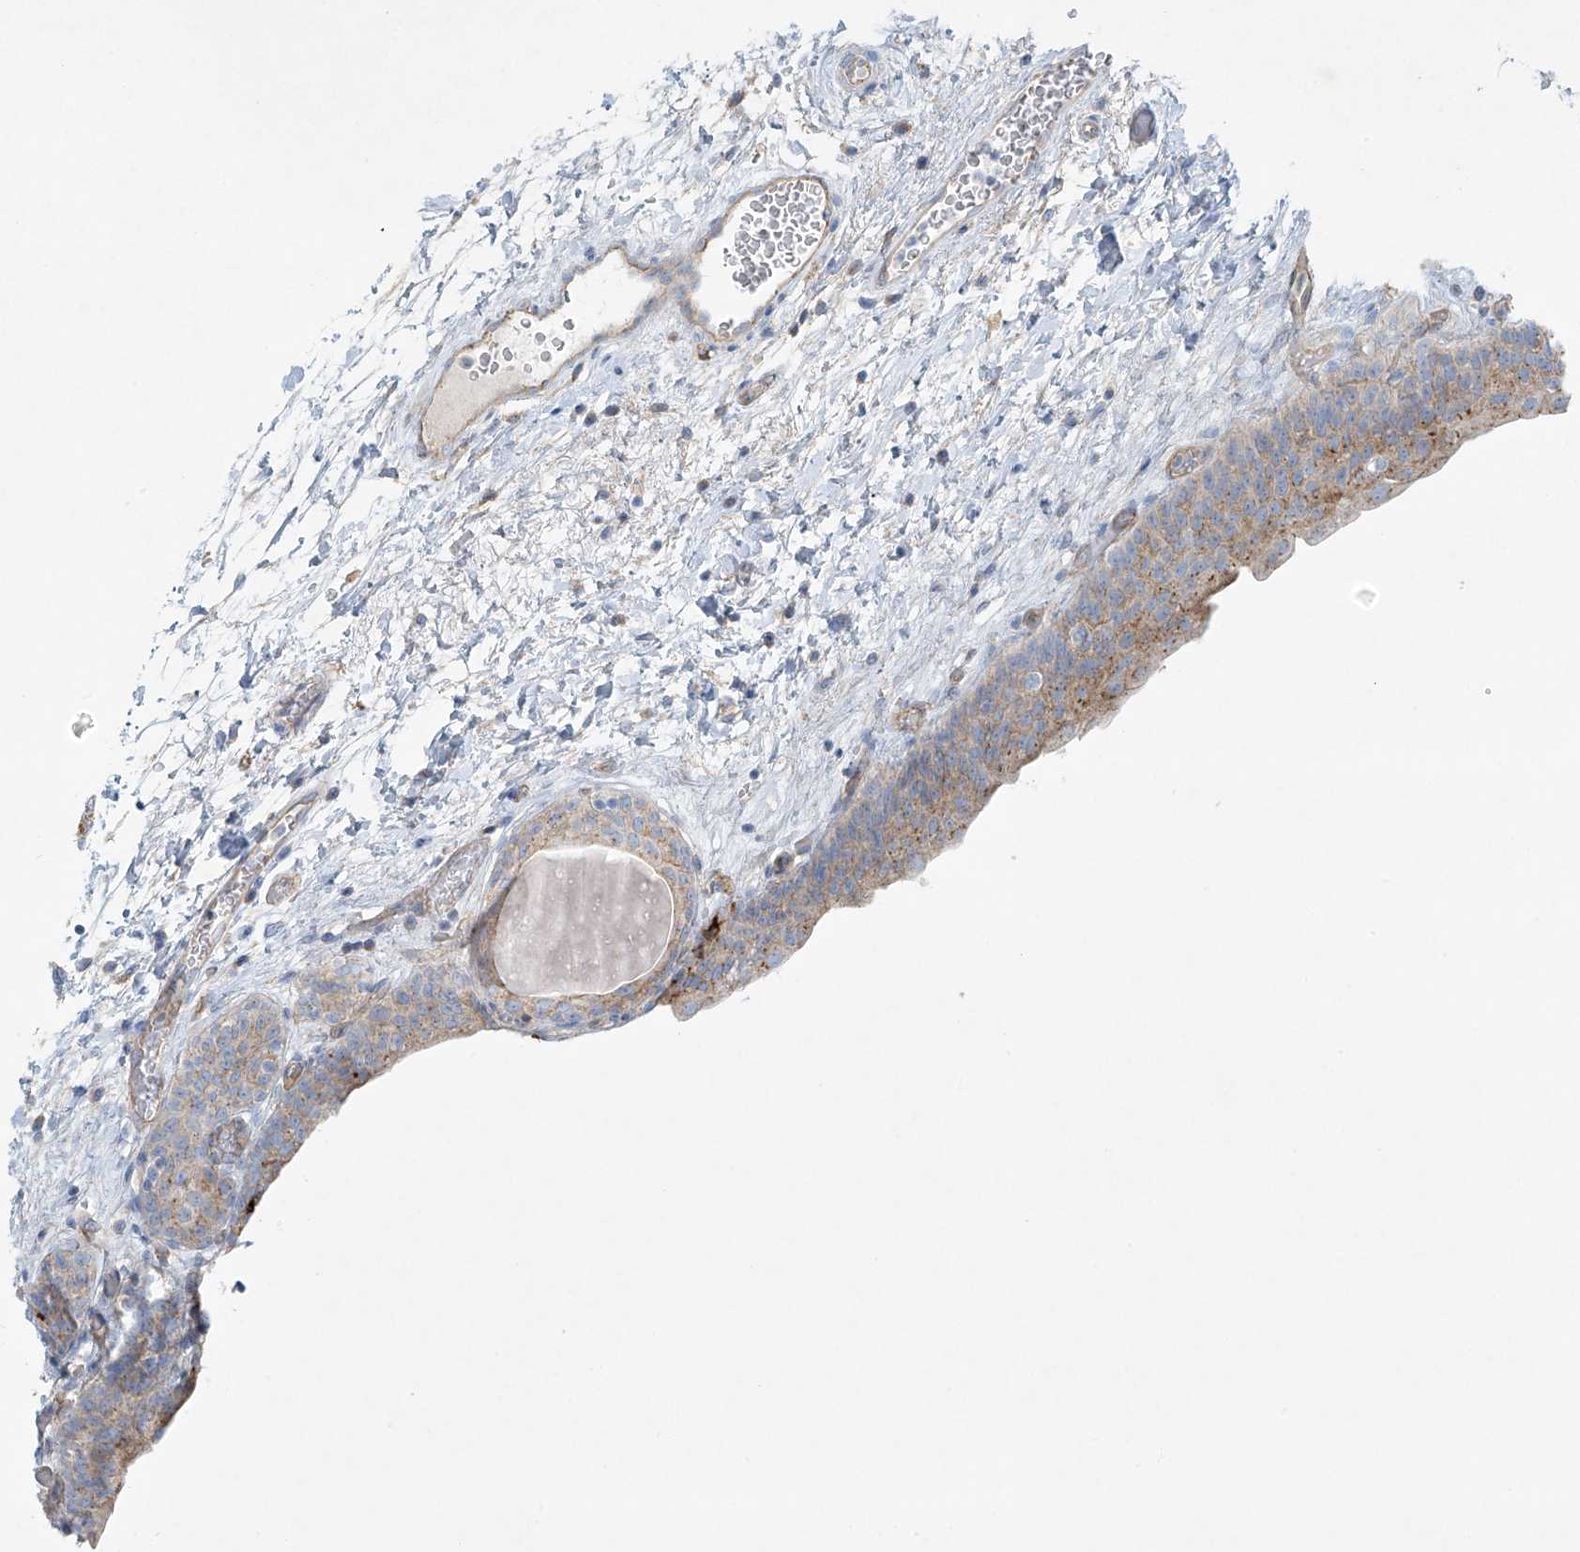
{"staining": {"intensity": "moderate", "quantity": "25%-75%", "location": "cytoplasmic/membranous"}, "tissue": "urinary bladder", "cell_type": "Urothelial cells", "image_type": "normal", "snomed": [{"axis": "morphology", "description": "Normal tissue, NOS"}, {"axis": "topography", "description": "Urinary bladder"}], "caption": "The photomicrograph shows a brown stain indicating the presence of a protein in the cytoplasmic/membranous of urothelial cells in urinary bladder. (DAB (3,3'-diaminobenzidine) IHC, brown staining for protein, blue staining for nuclei).", "gene": "VAMP5", "patient": {"sex": "male", "age": 83}}